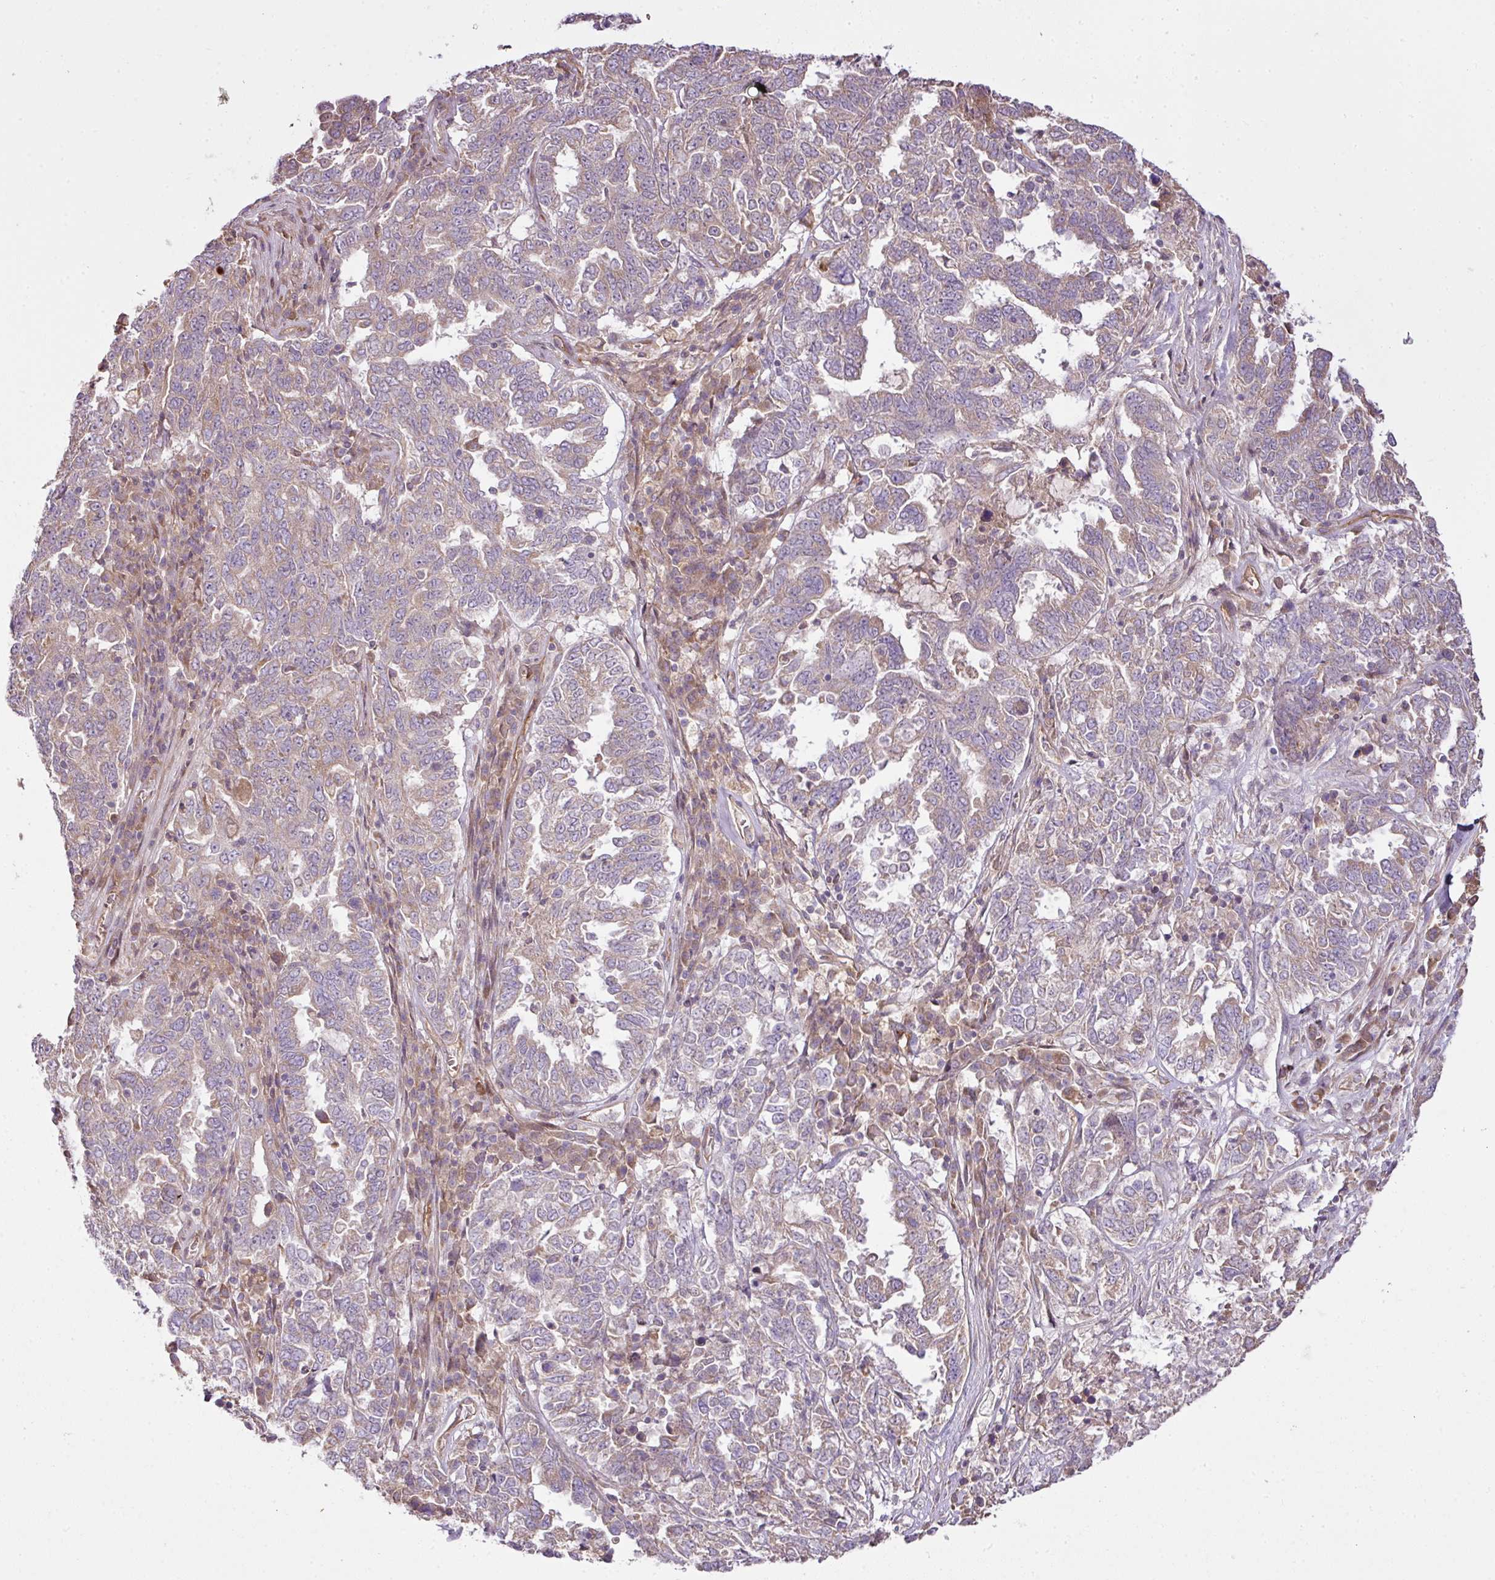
{"staining": {"intensity": "negative", "quantity": "none", "location": "none"}, "tissue": "ovarian cancer", "cell_type": "Tumor cells", "image_type": "cancer", "snomed": [{"axis": "morphology", "description": "Carcinoma, endometroid"}, {"axis": "topography", "description": "Ovary"}], "caption": "Tumor cells show no significant protein staining in endometroid carcinoma (ovarian).", "gene": "COX18", "patient": {"sex": "female", "age": 62}}